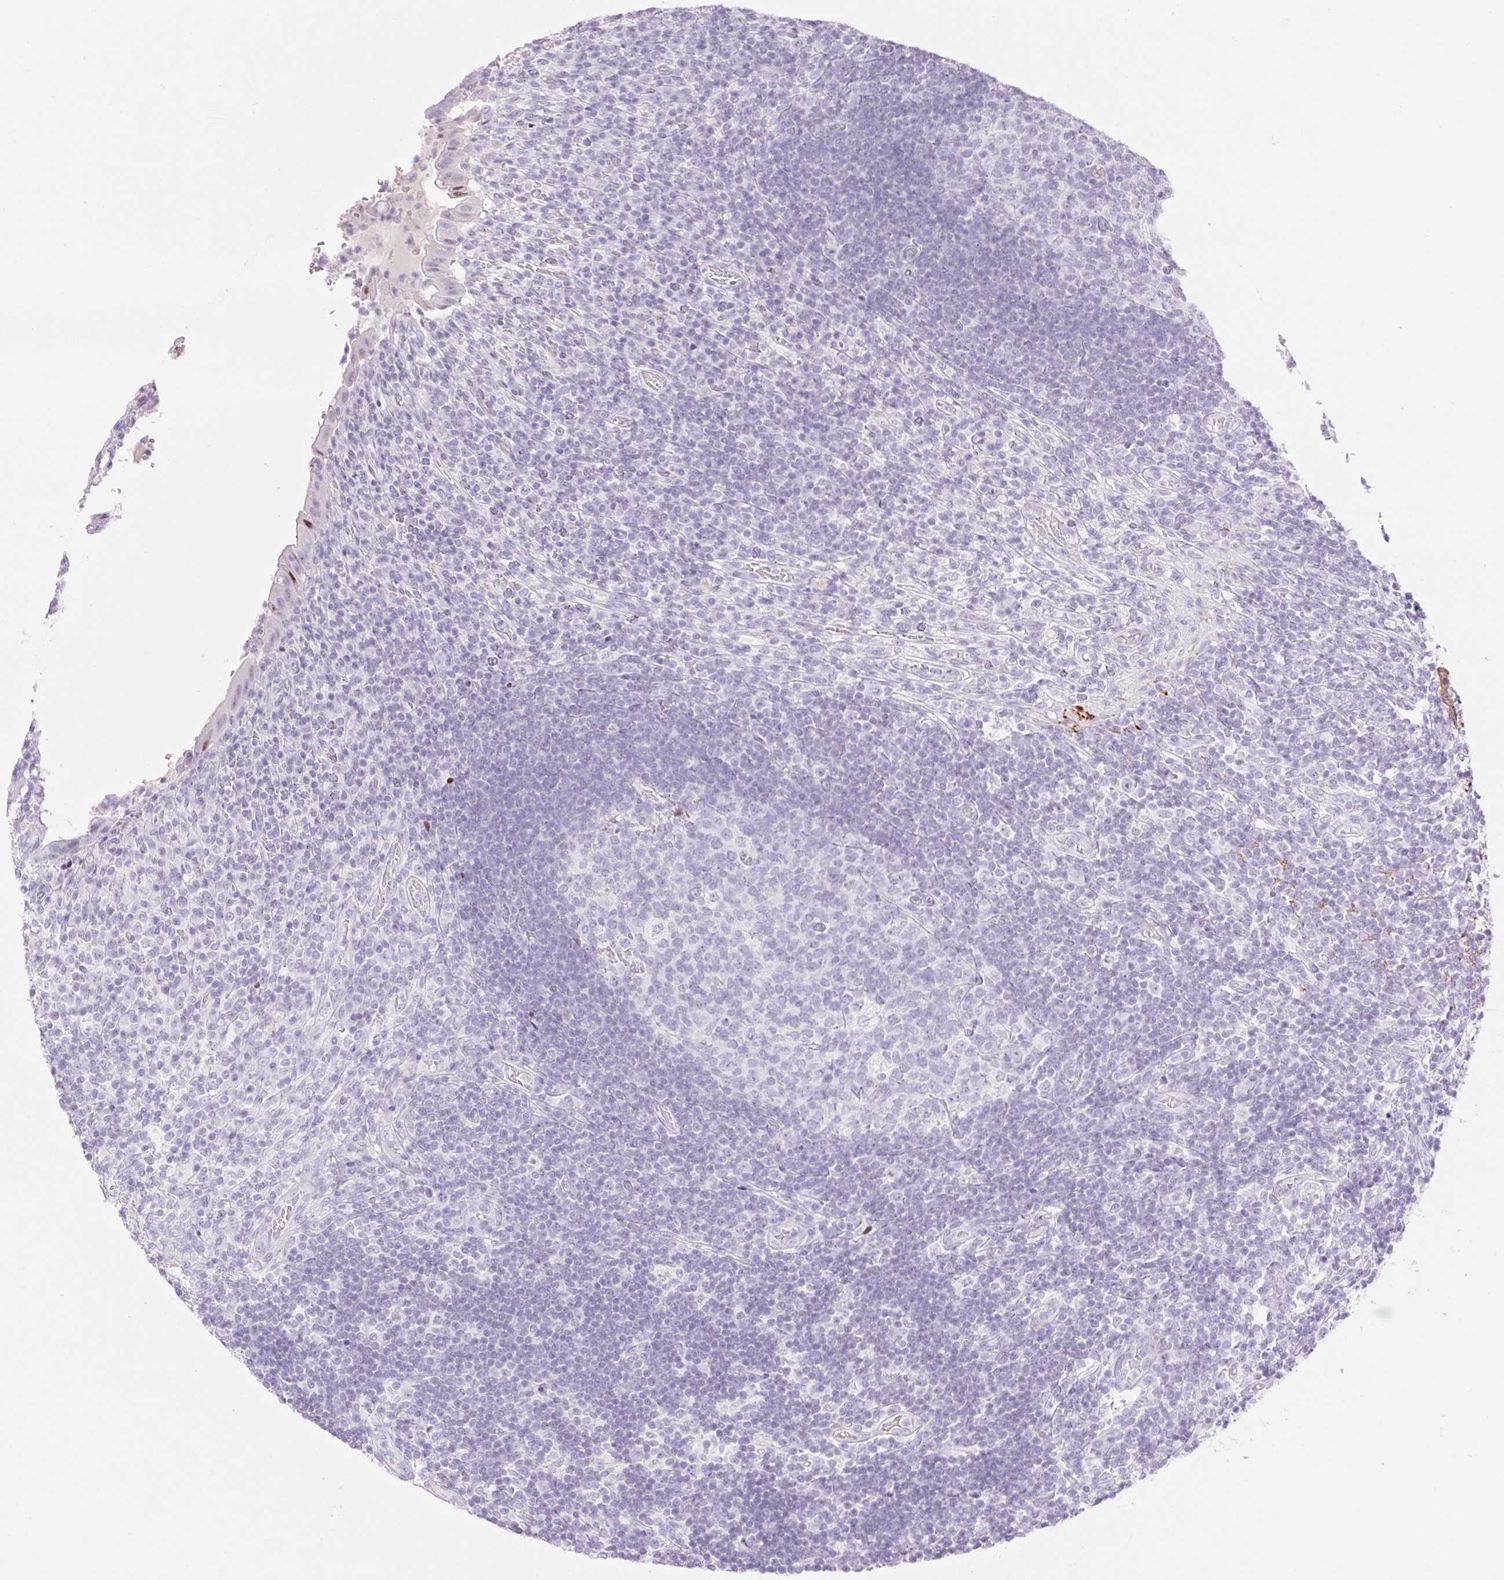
{"staining": {"intensity": "negative", "quantity": "none", "location": "none"}, "tissue": "appendix", "cell_type": "Glandular cells", "image_type": "normal", "snomed": [{"axis": "morphology", "description": "Normal tissue, NOS"}, {"axis": "topography", "description": "Appendix"}], "caption": "Immunohistochemical staining of benign human appendix displays no significant positivity in glandular cells.", "gene": "SP140L", "patient": {"sex": "female", "age": 43}}